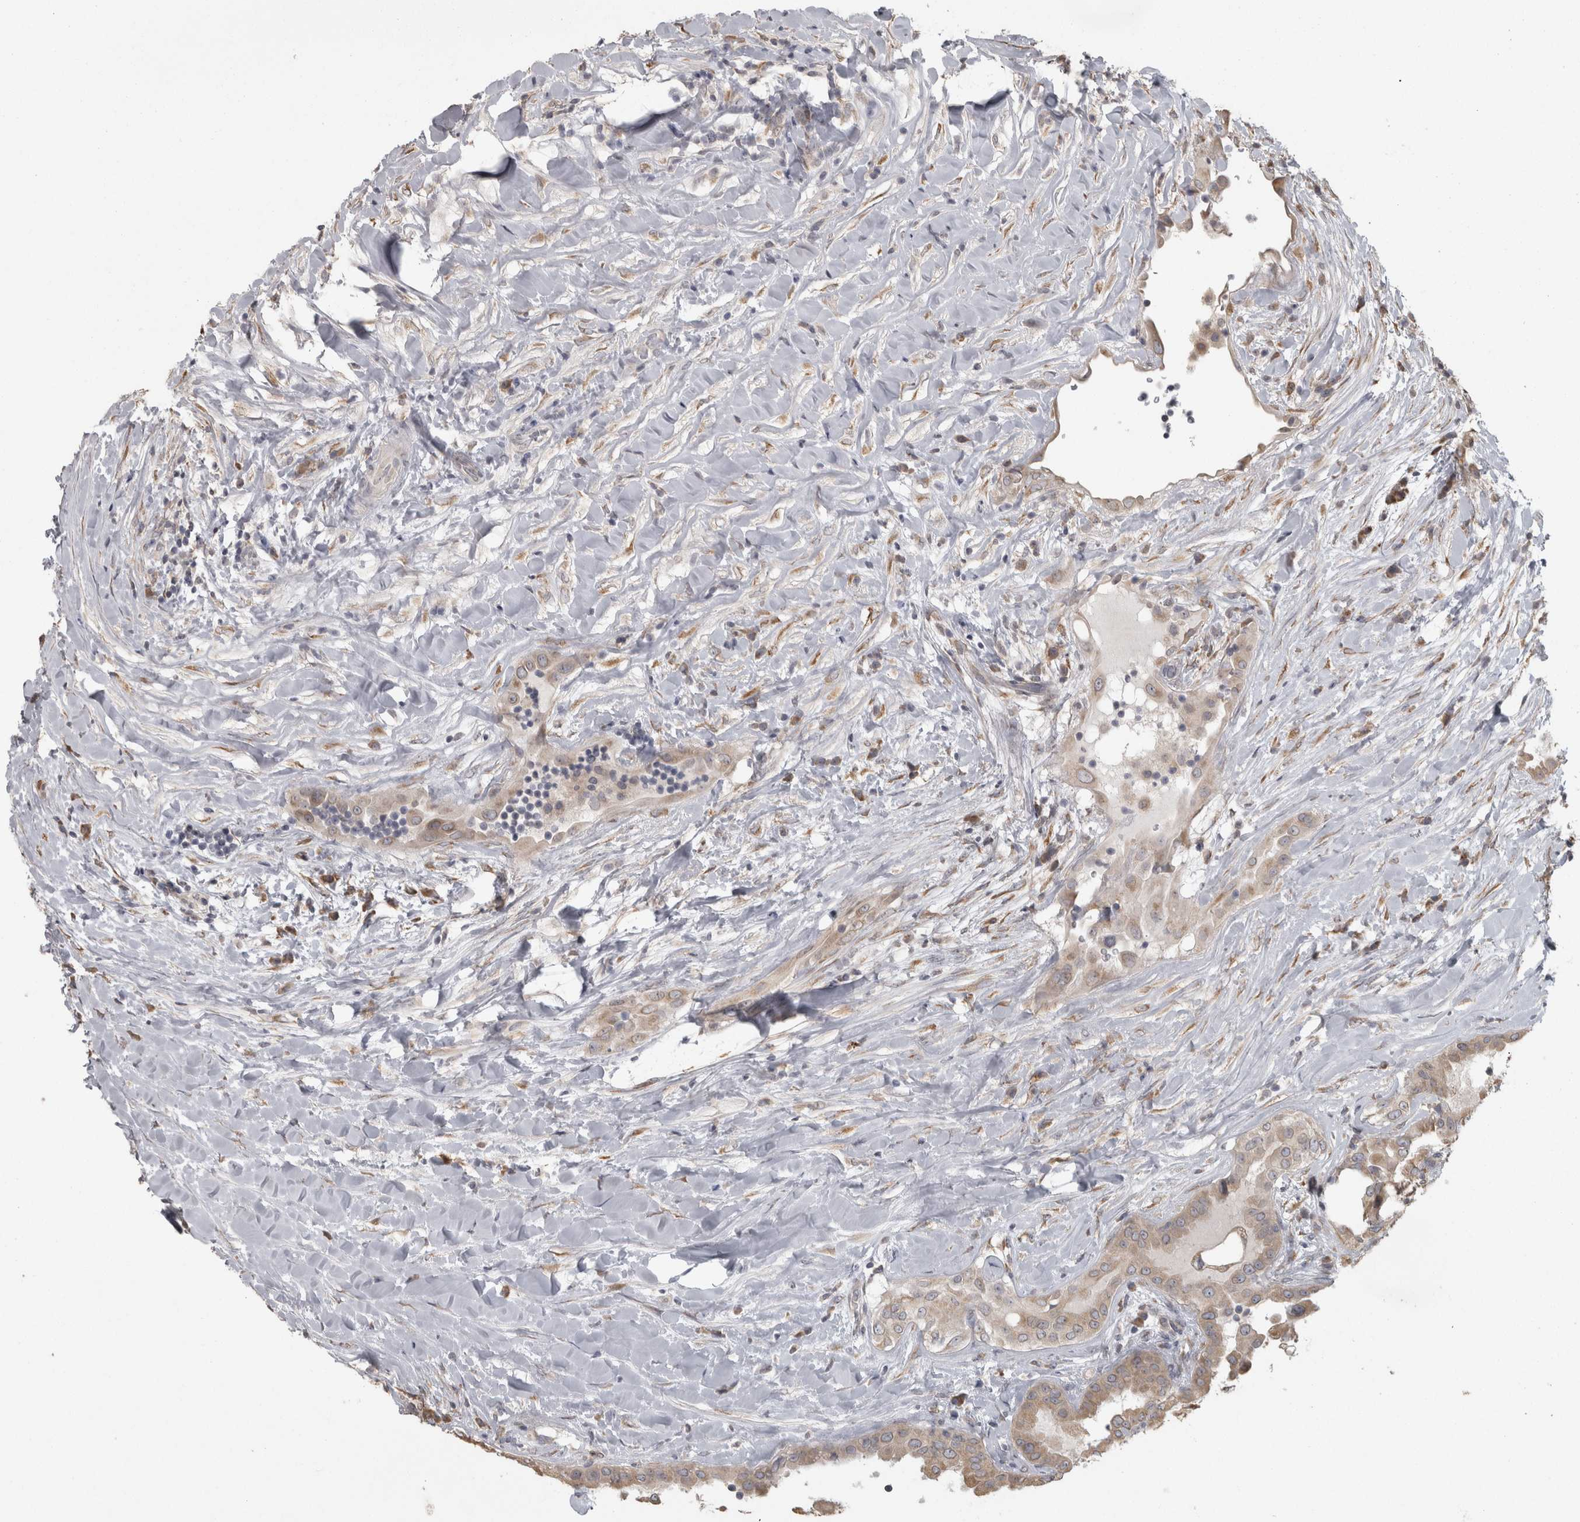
{"staining": {"intensity": "weak", "quantity": ">75%", "location": "cytoplasmic/membranous"}, "tissue": "thyroid cancer", "cell_type": "Tumor cells", "image_type": "cancer", "snomed": [{"axis": "morphology", "description": "Papillary adenocarcinoma, NOS"}, {"axis": "topography", "description": "Thyroid gland"}], "caption": "Human thyroid papillary adenocarcinoma stained for a protein (brown) shows weak cytoplasmic/membranous positive staining in approximately >75% of tumor cells.", "gene": "RAB29", "patient": {"sex": "male", "age": 33}}